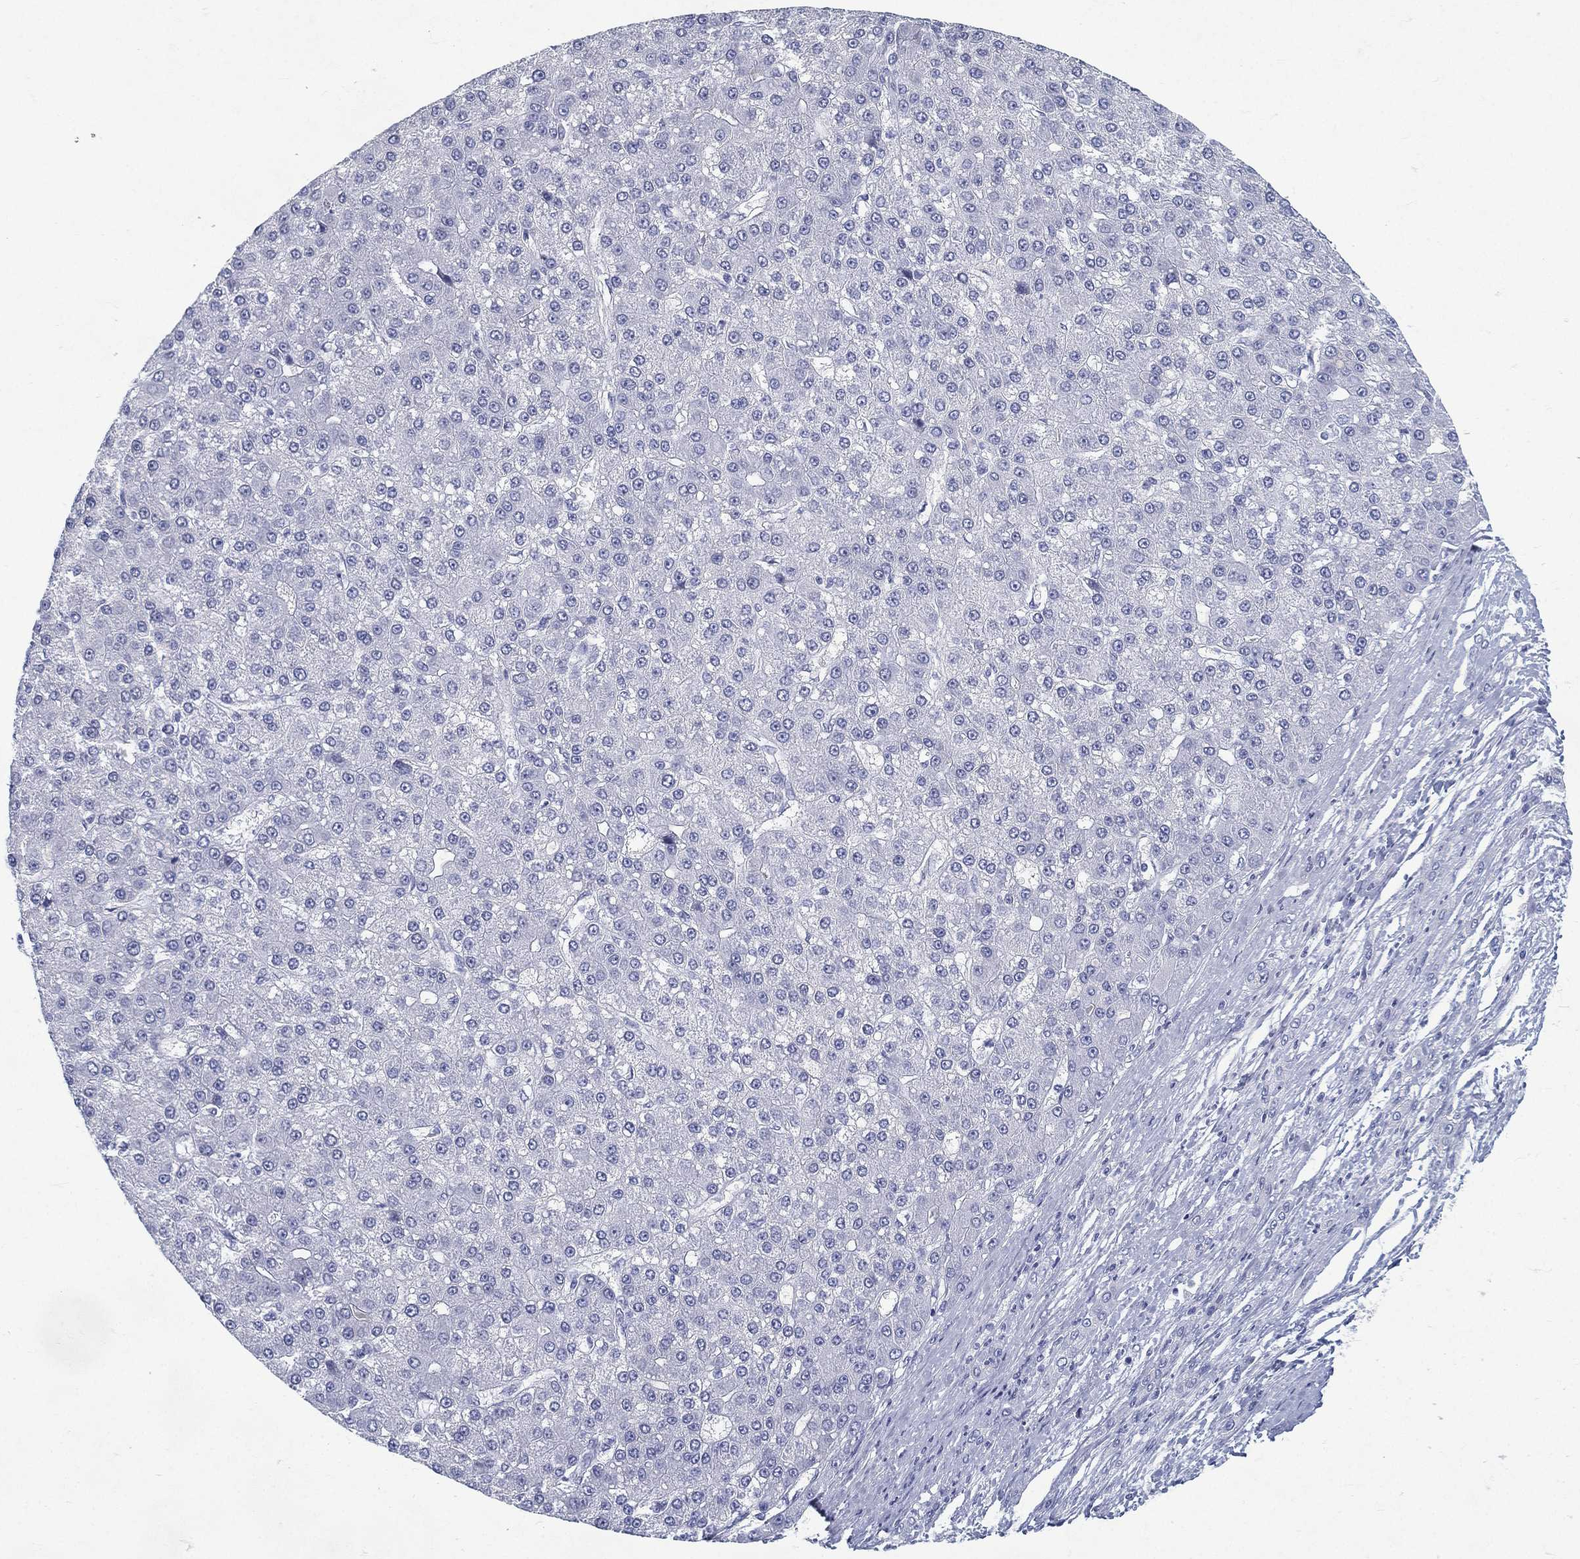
{"staining": {"intensity": "negative", "quantity": "none", "location": "none"}, "tissue": "liver cancer", "cell_type": "Tumor cells", "image_type": "cancer", "snomed": [{"axis": "morphology", "description": "Carcinoma, Hepatocellular, NOS"}, {"axis": "topography", "description": "Liver"}], "caption": "Tumor cells show no significant staining in liver cancer (hepatocellular carcinoma).", "gene": "RGS13", "patient": {"sex": "male", "age": 67}}